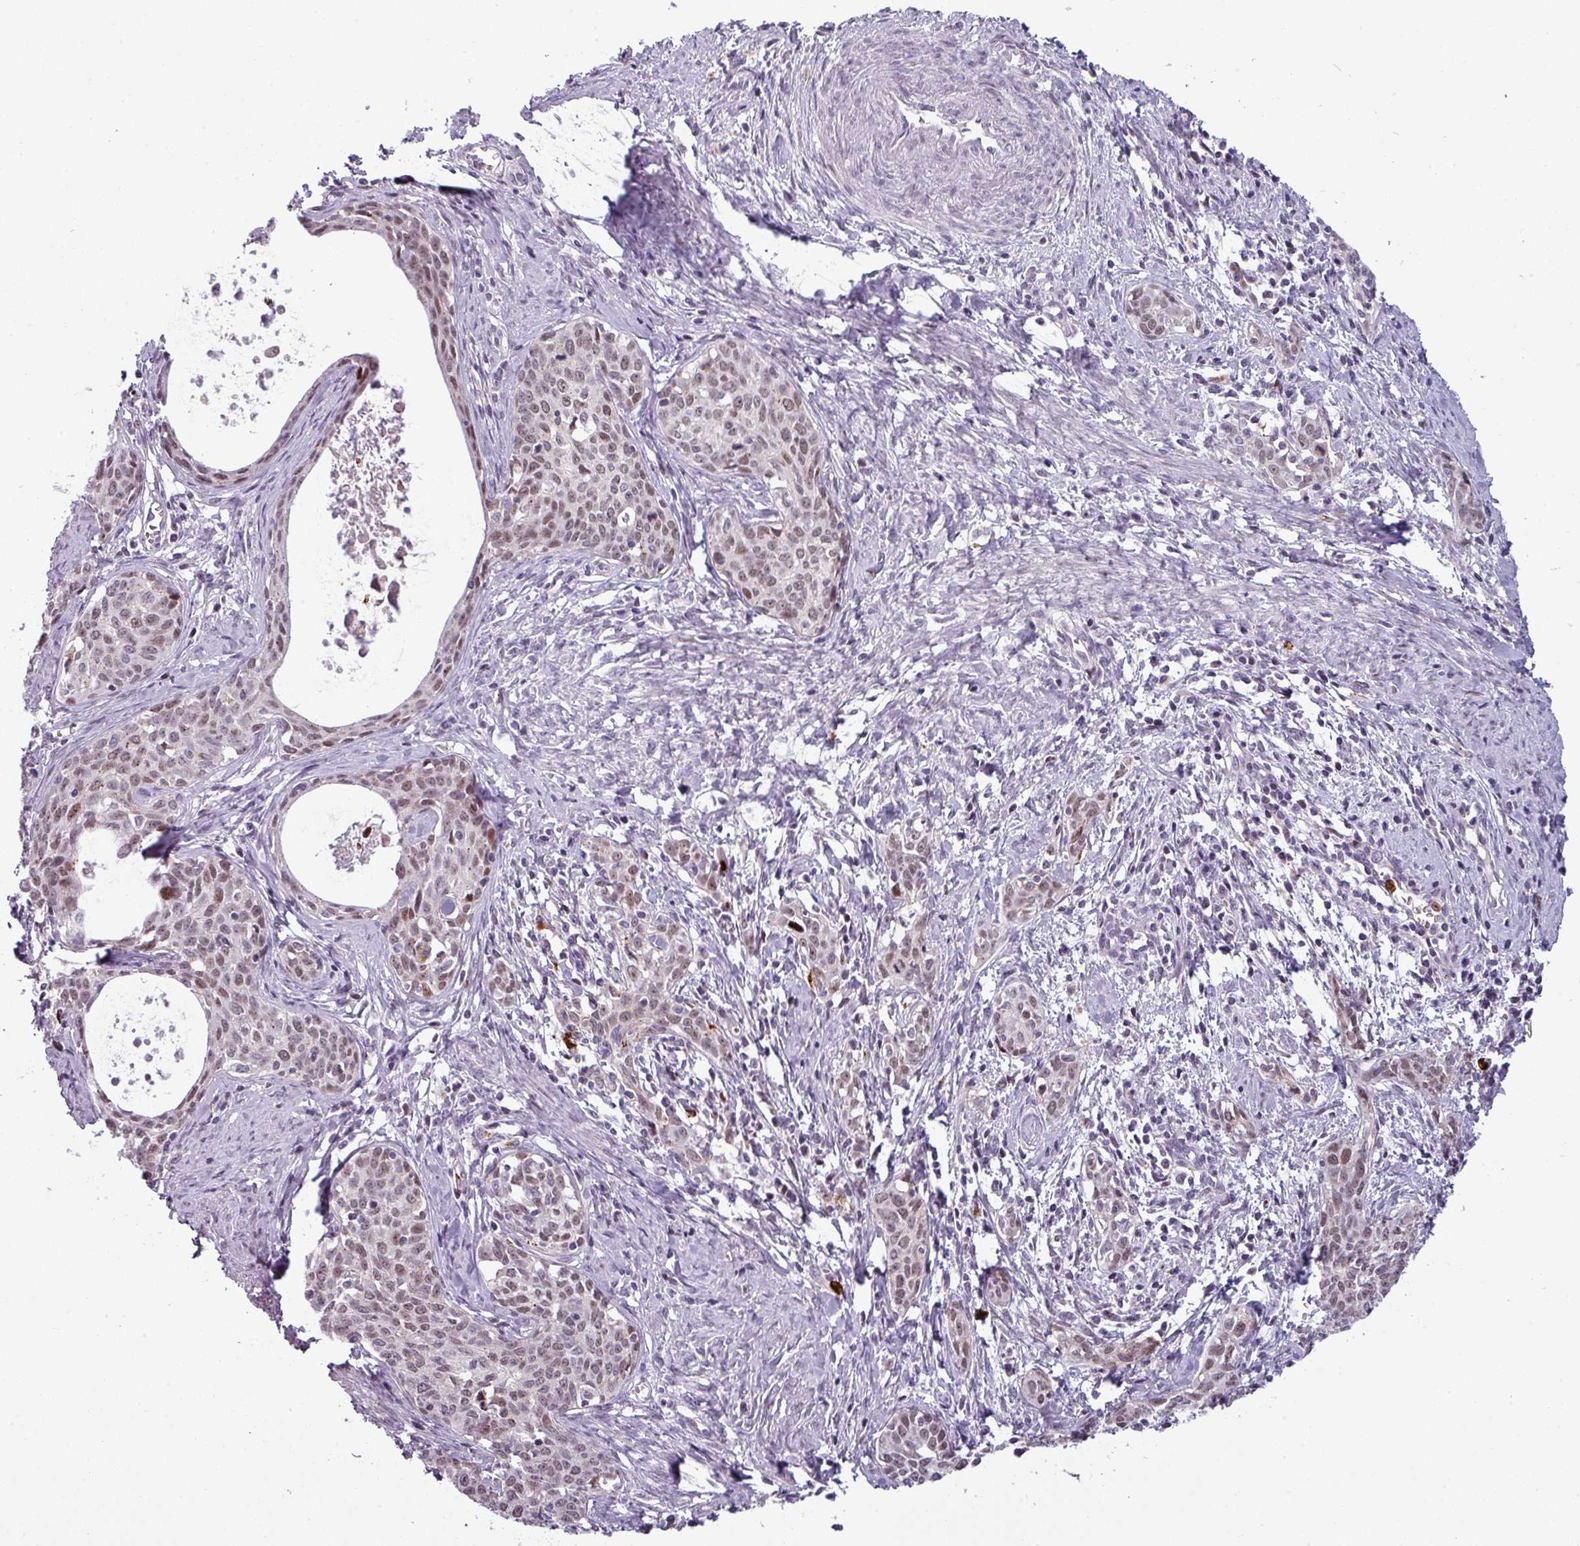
{"staining": {"intensity": "moderate", "quantity": "25%-75%", "location": "nuclear"}, "tissue": "cervical cancer", "cell_type": "Tumor cells", "image_type": "cancer", "snomed": [{"axis": "morphology", "description": "Squamous cell carcinoma, NOS"}, {"axis": "topography", "description": "Cervix"}], "caption": "Immunohistochemical staining of human cervical cancer (squamous cell carcinoma) shows medium levels of moderate nuclear staining in approximately 25%-75% of tumor cells.", "gene": "TMEFF1", "patient": {"sex": "female", "age": 52}}